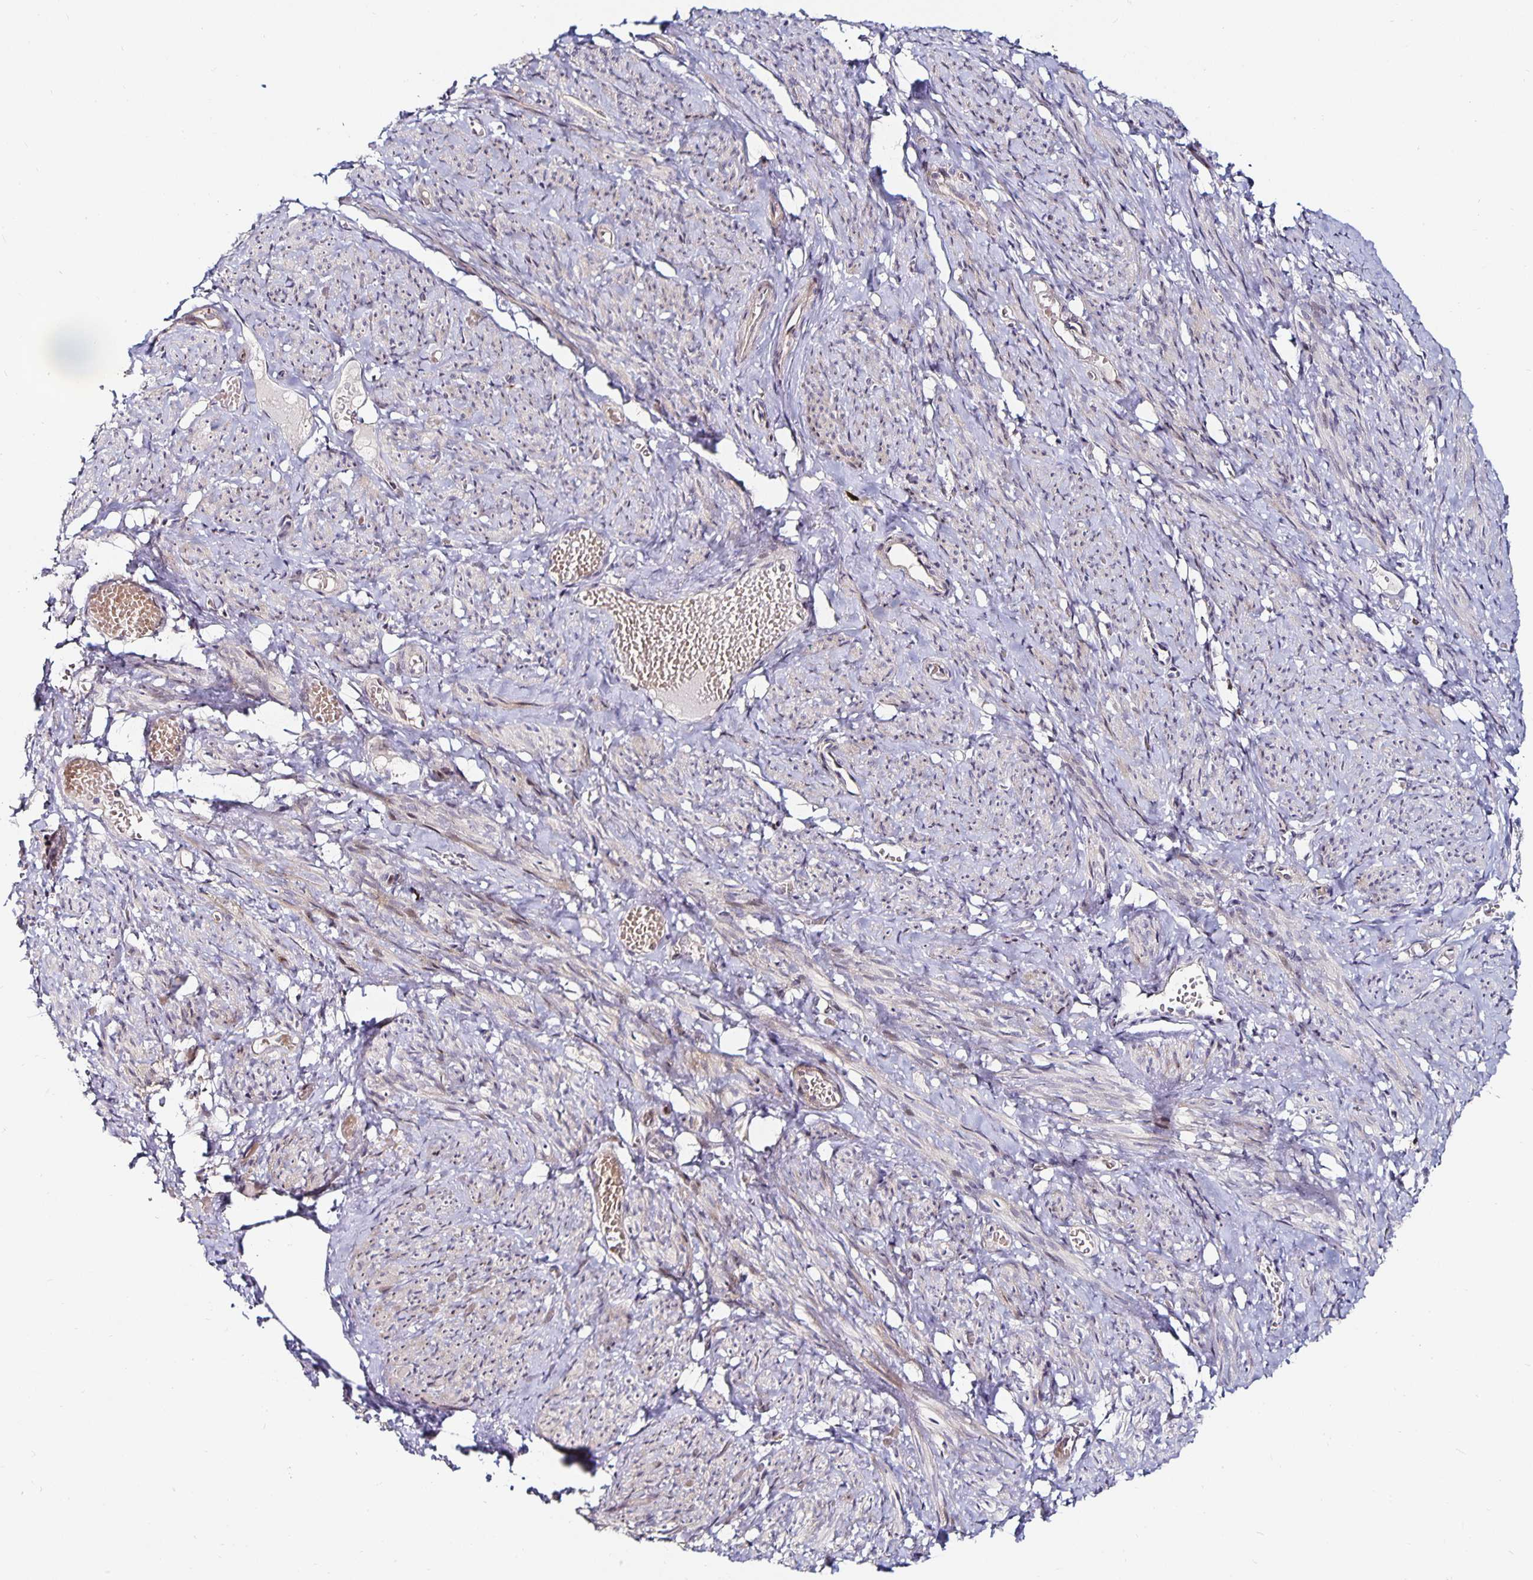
{"staining": {"intensity": "moderate", "quantity": "25%-75%", "location": "cytoplasmic/membranous,nuclear"}, "tissue": "smooth muscle", "cell_type": "Smooth muscle cells", "image_type": "normal", "snomed": [{"axis": "morphology", "description": "Normal tissue, NOS"}, {"axis": "topography", "description": "Smooth muscle"}], "caption": "IHC of unremarkable smooth muscle shows medium levels of moderate cytoplasmic/membranous,nuclear staining in approximately 25%-75% of smooth muscle cells.", "gene": "ANLN", "patient": {"sex": "female", "age": 65}}